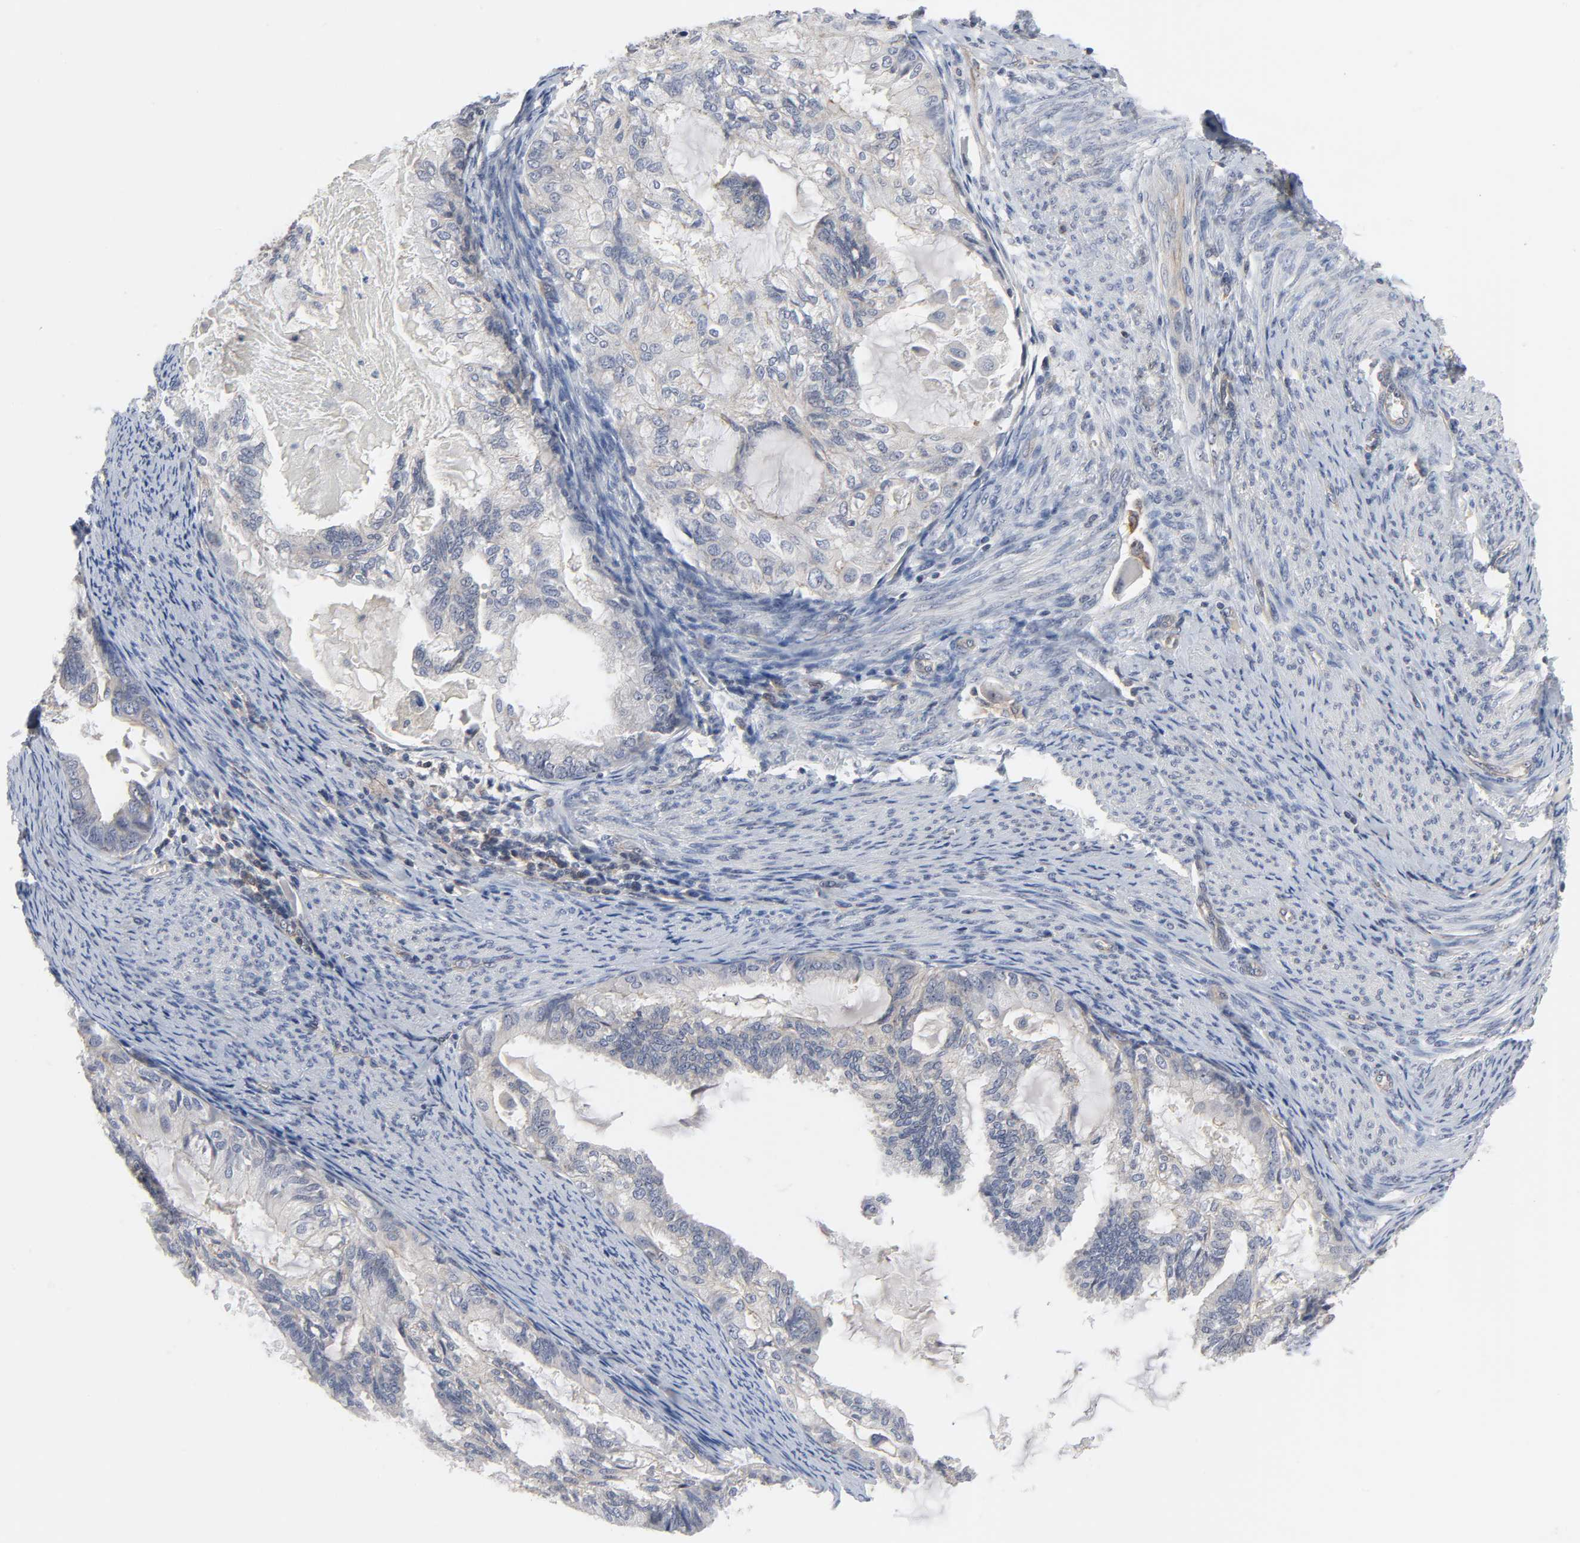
{"staining": {"intensity": "weak", "quantity": "<25%", "location": "cytoplasmic/membranous"}, "tissue": "cervical cancer", "cell_type": "Tumor cells", "image_type": "cancer", "snomed": [{"axis": "morphology", "description": "Normal tissue, NOS"}, {"axis": "morphology", "description": "Adenocarcinoma, NOS"}, {"axis": "topography", "description": "Cervix"}, {"axis": "topography", "description": "Endometrium"}], "caption": "There is no significant expression in tumor cells of cervical cancer (adenocarcinoma).", "gene": "DDX10", "patient": {"sex": "female", "age": 86}}